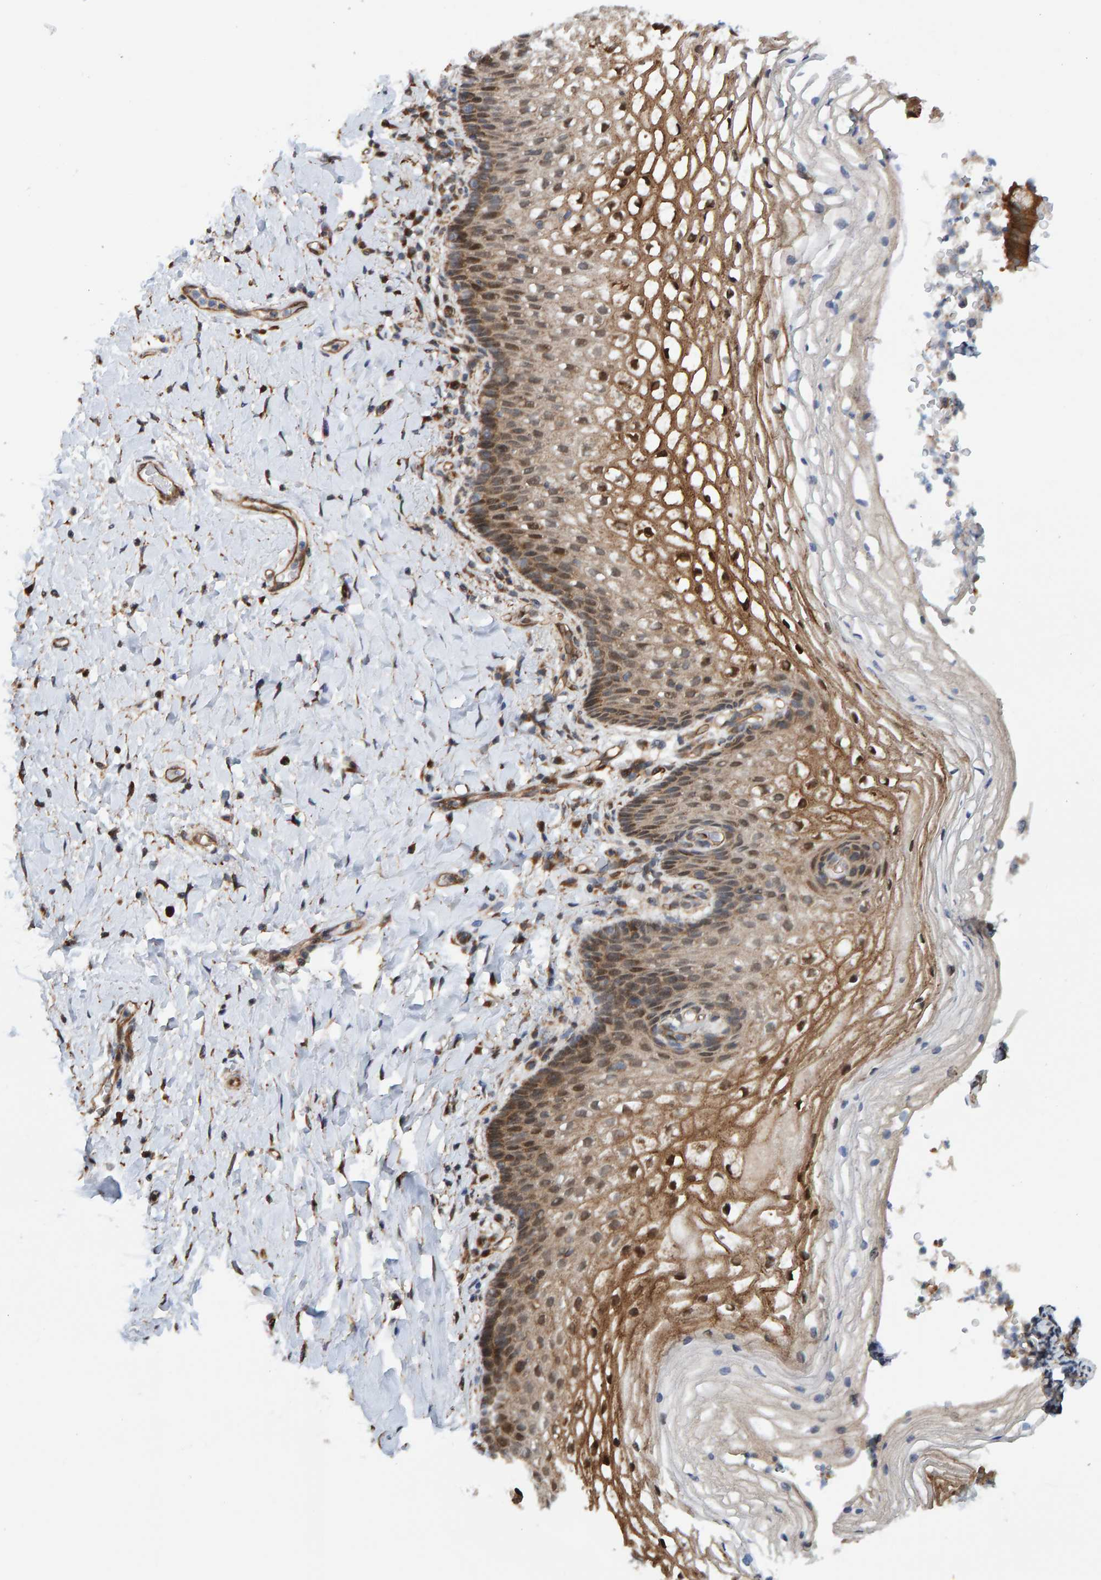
{"staining": {"intensity": "moderate", "quantity": ">75%", "location": "cytoplasmic/membranous"}, "tissue": "vagina", "cell_type": "Squamous epithelial cells", "image_type": "normal", "snomed": [{"axis": "morphology", "description": "Normal tissue, NOS"}, {"axis": "topography", "description": "Vagina"}], "caption": "Immunohistochemistry (IHC) image of normal human vagina stained for a protein (brown), which displays medium levels of moderate cytoplasmic/membranous positivity in approximately >75% of squamous epithelial cells.", "gene": "SCRN2", "patient": {"sex": "female", "age": 60}}